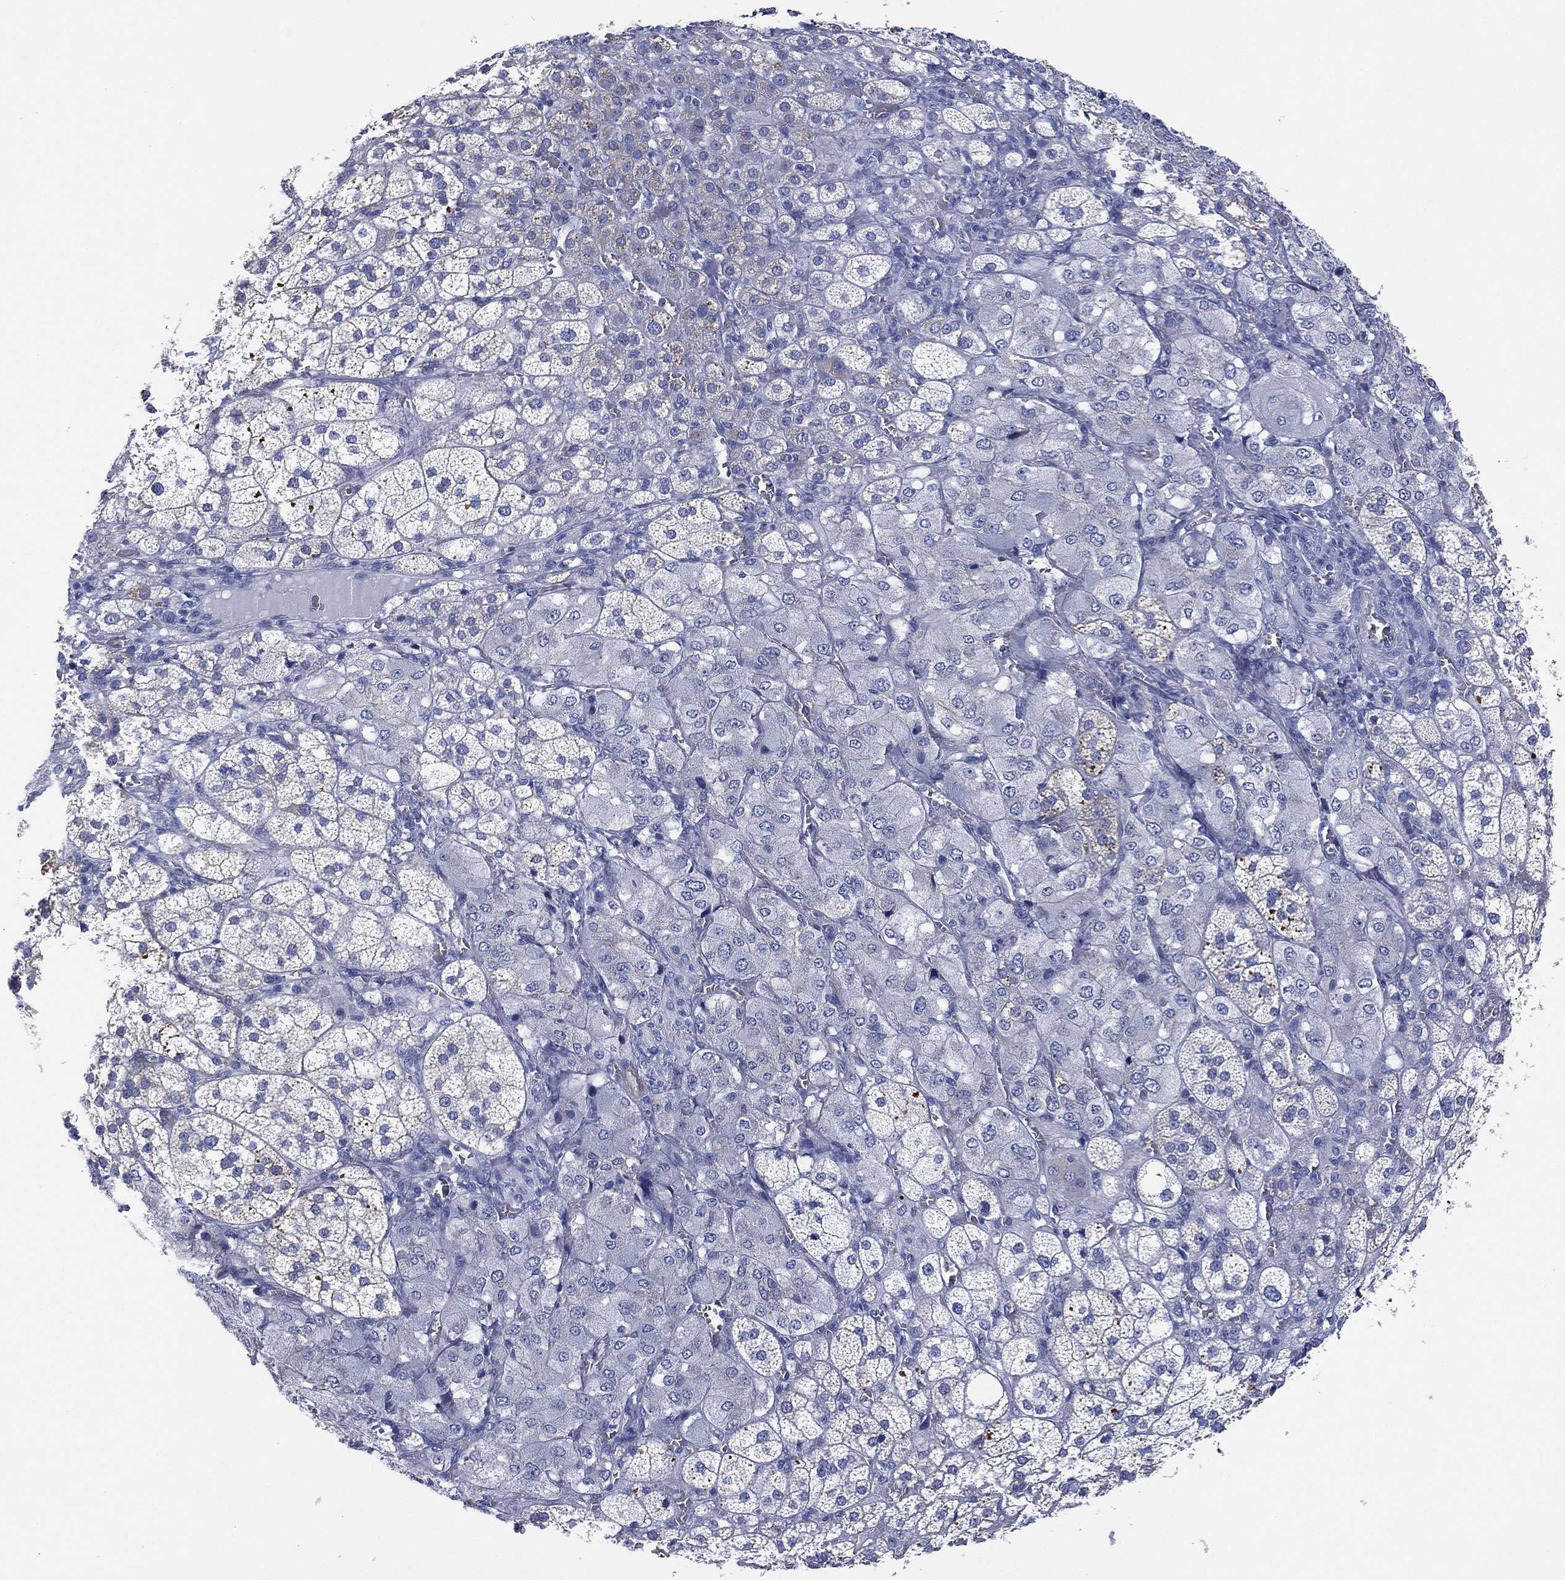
{"staining": {"intensity": "negative", "quantity": "none", "location": "none"}, "tissue": "adrenal gland", "cell_type": "Glandular cells", "image_type": "normal", "snomed": [{"axis": "morphology", "description": "Normal tissue, NOS"}, {"axis": "topography", "description": "Adrenal gland"}], "caption": "IHC photomicrograph of normal adrenal gland: adrenal gland stained with DAB exhibits no significant protein expression in glandular cells.", "gene": "CHRNA3", "patient": {"sex": "female", "age": 60}}